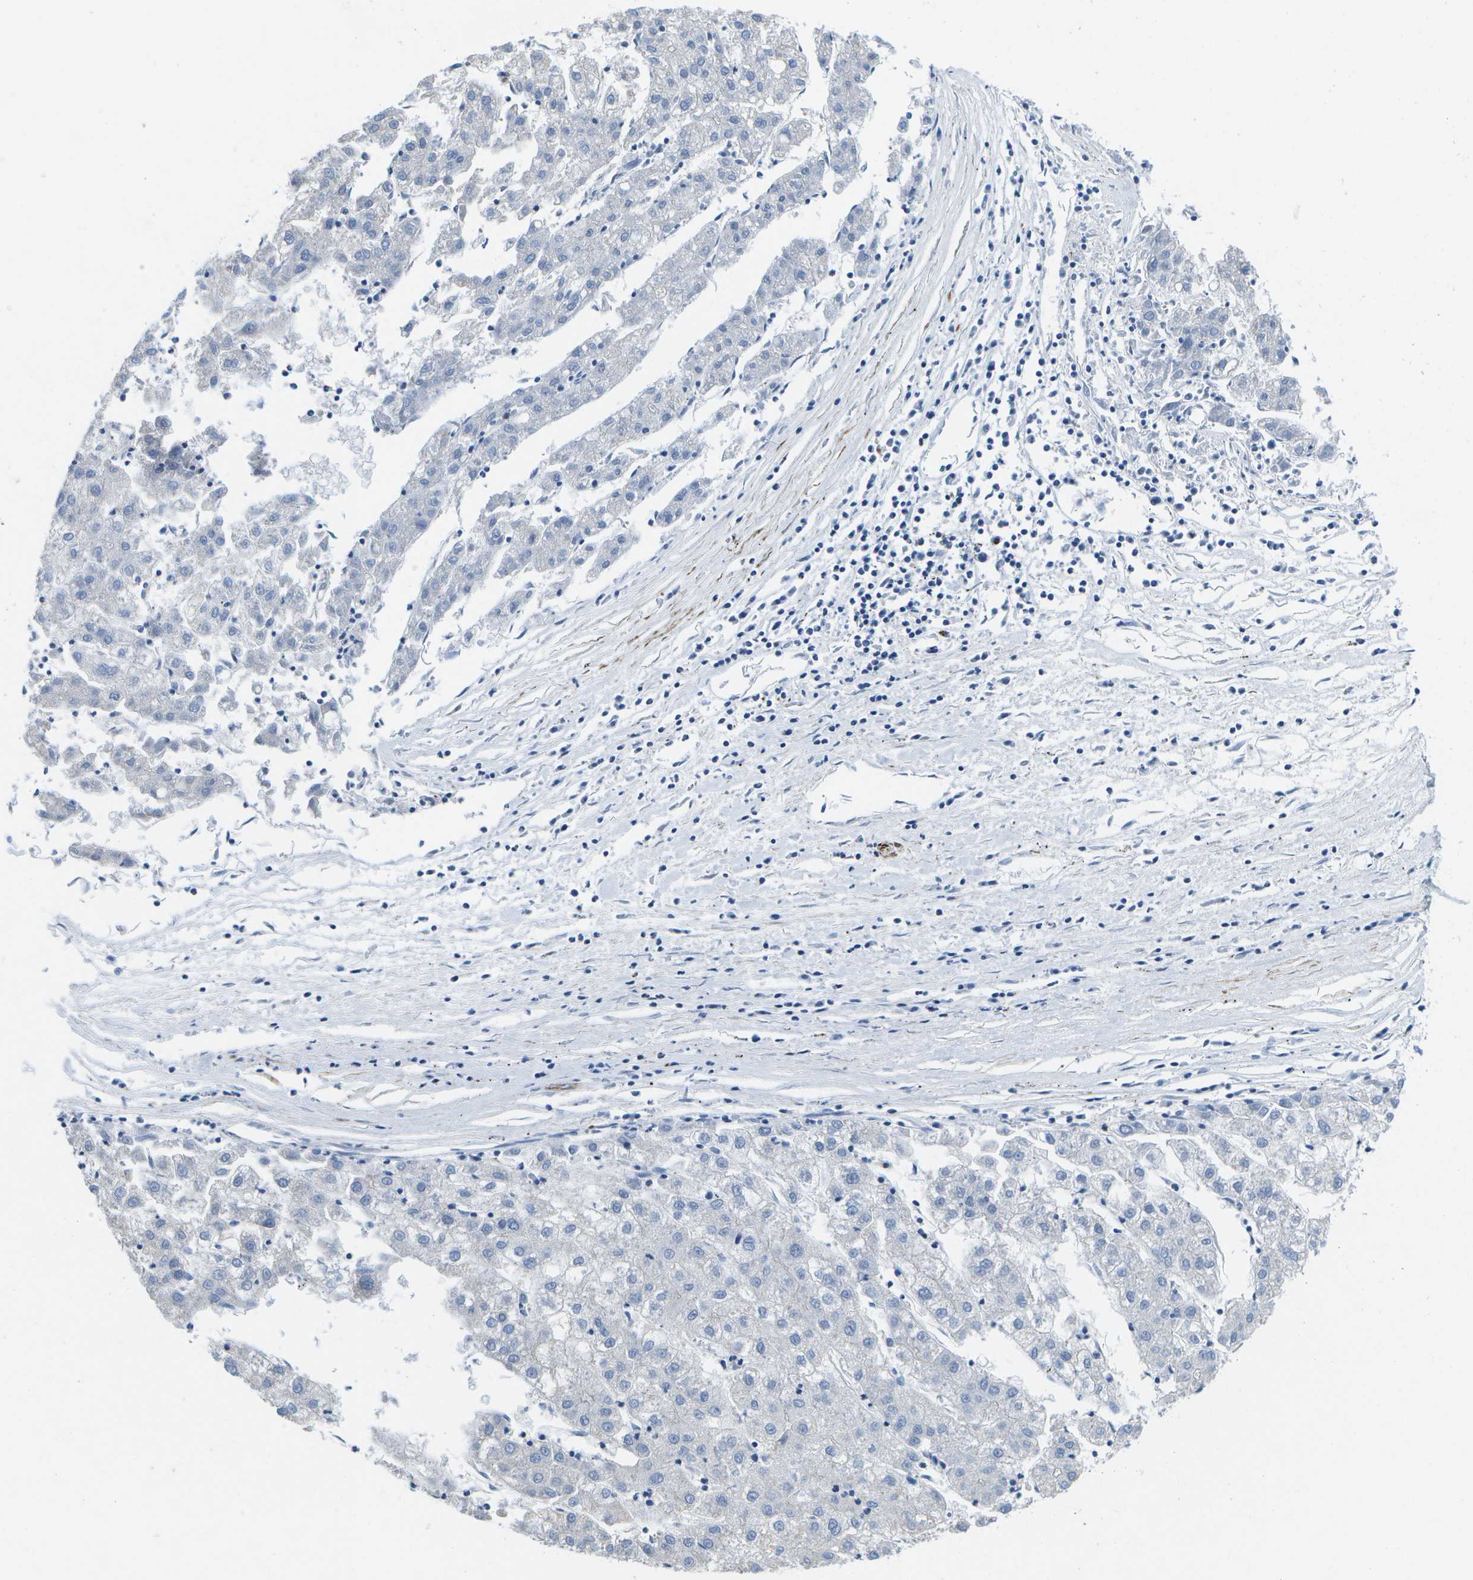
{"staining": {"intensity": "negative", "quantity": "none", "location": "none"}, "tissue": "liver cancer", "cell_type": "Tumor cells", "image_type": "cancer", "snomed": [{"axis": "morphology", "description": "Carcinoma, Hepatocellular, NOS"}, {"axis": "topography", "description": "Liver"}], "caption": "A high-resolution image shows IHC staining of liver cancer, which reveals no significant staining in tumor cells.", "gene": "ADGRG6", "patient": {"sex": "male", "age": 72}}